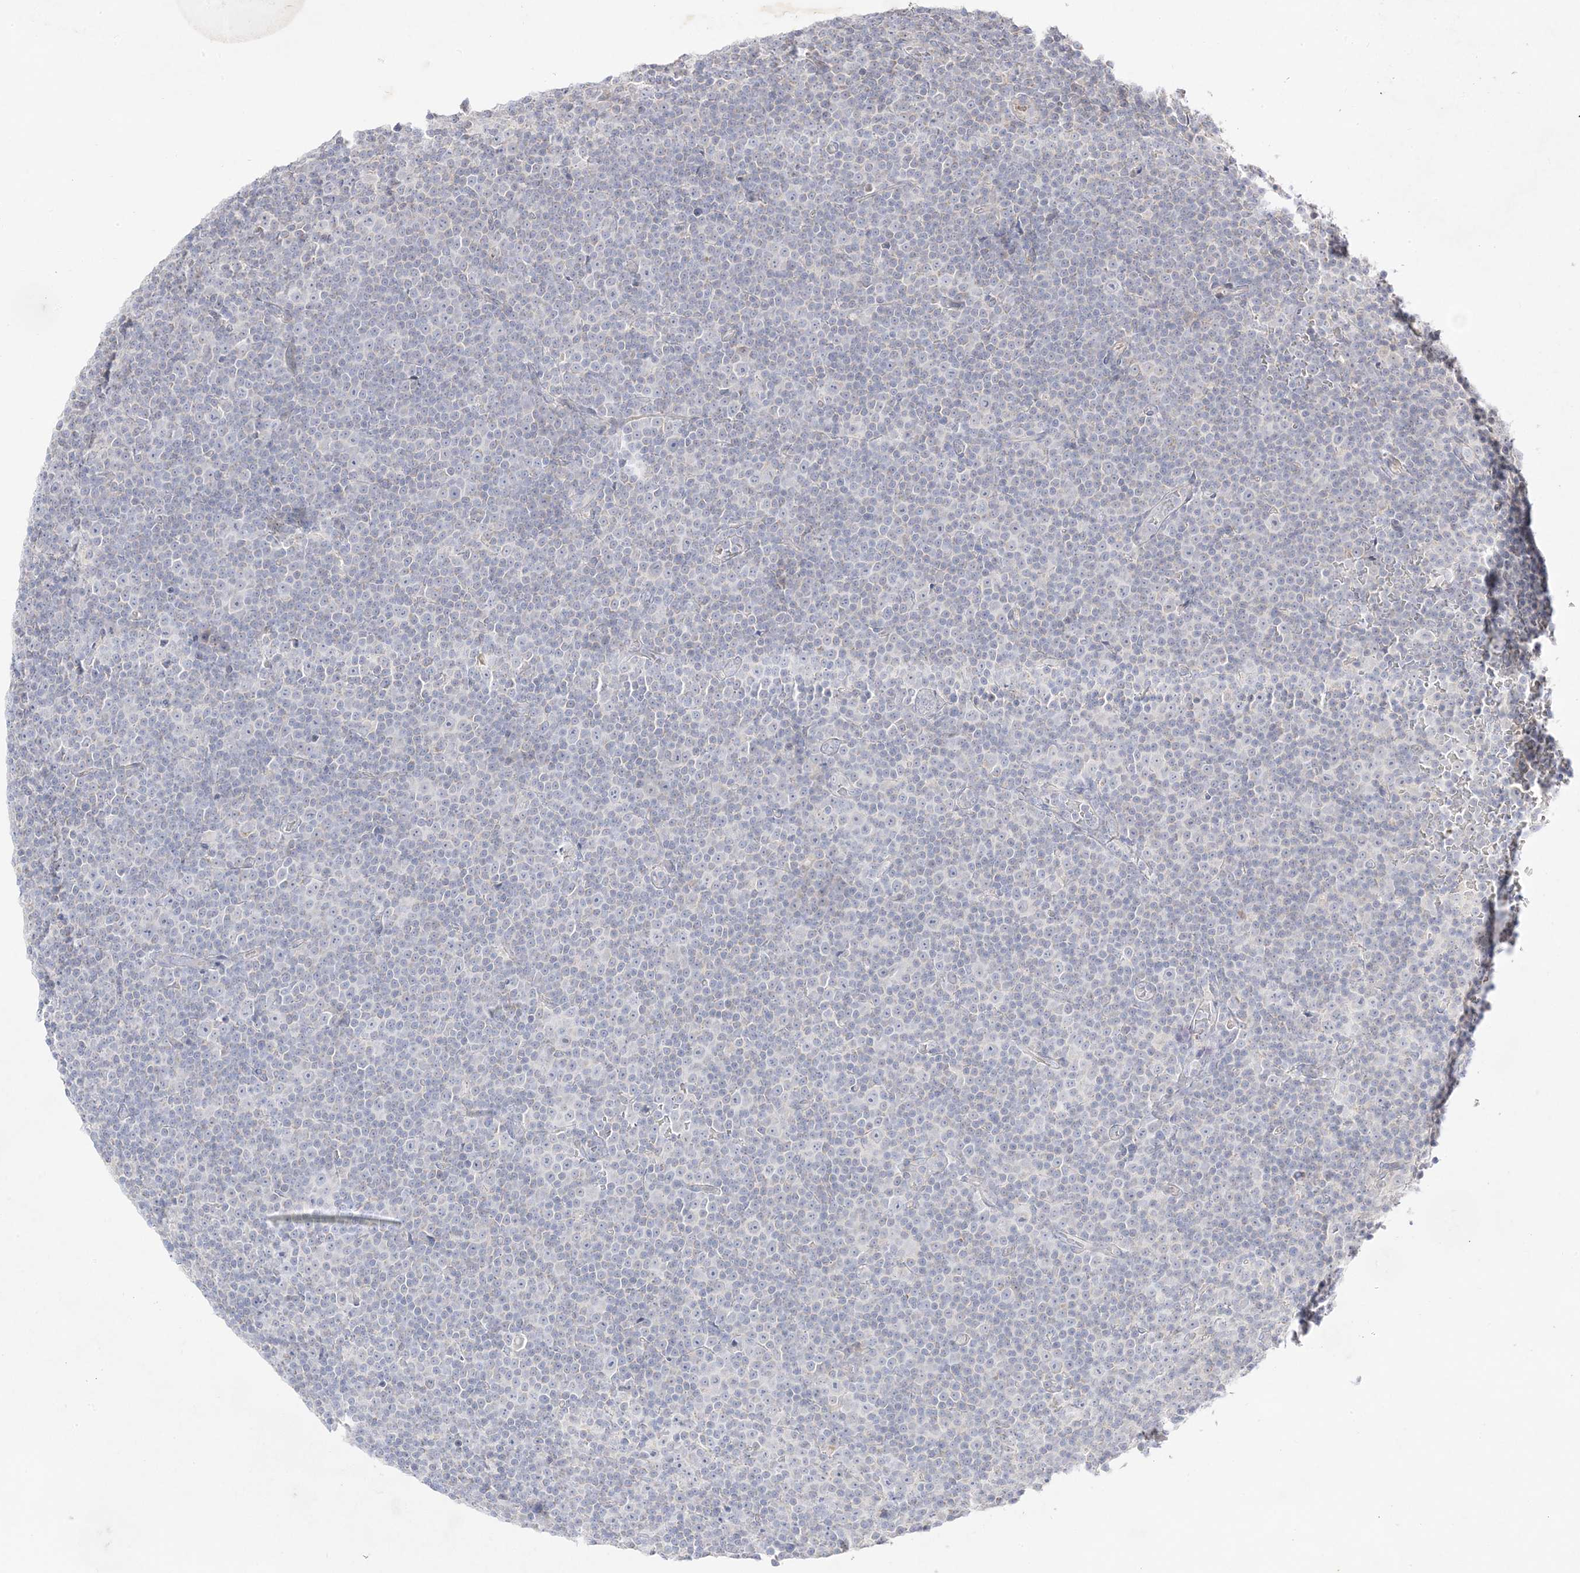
{"staining": {"intensity": "negative", "quantity": "none", "location": "none"}, "tissue": "lymphoma", "cell_type": "Tumor cells", "image_type": "cancer", "snomed": [{"axis": "morphology", "description": "Malignant lymphoma, non-Hodgkin's type, Low grade"}, {"axis": "topography", "description": "Lymph node"}], "caption": "IHC of human malignant lymphoma, non-Hodgkin's type (low-grade) displays no staining in tumor cells.", "gene": "TRANK1", "patient": {"sex": "female", "age": 67}}